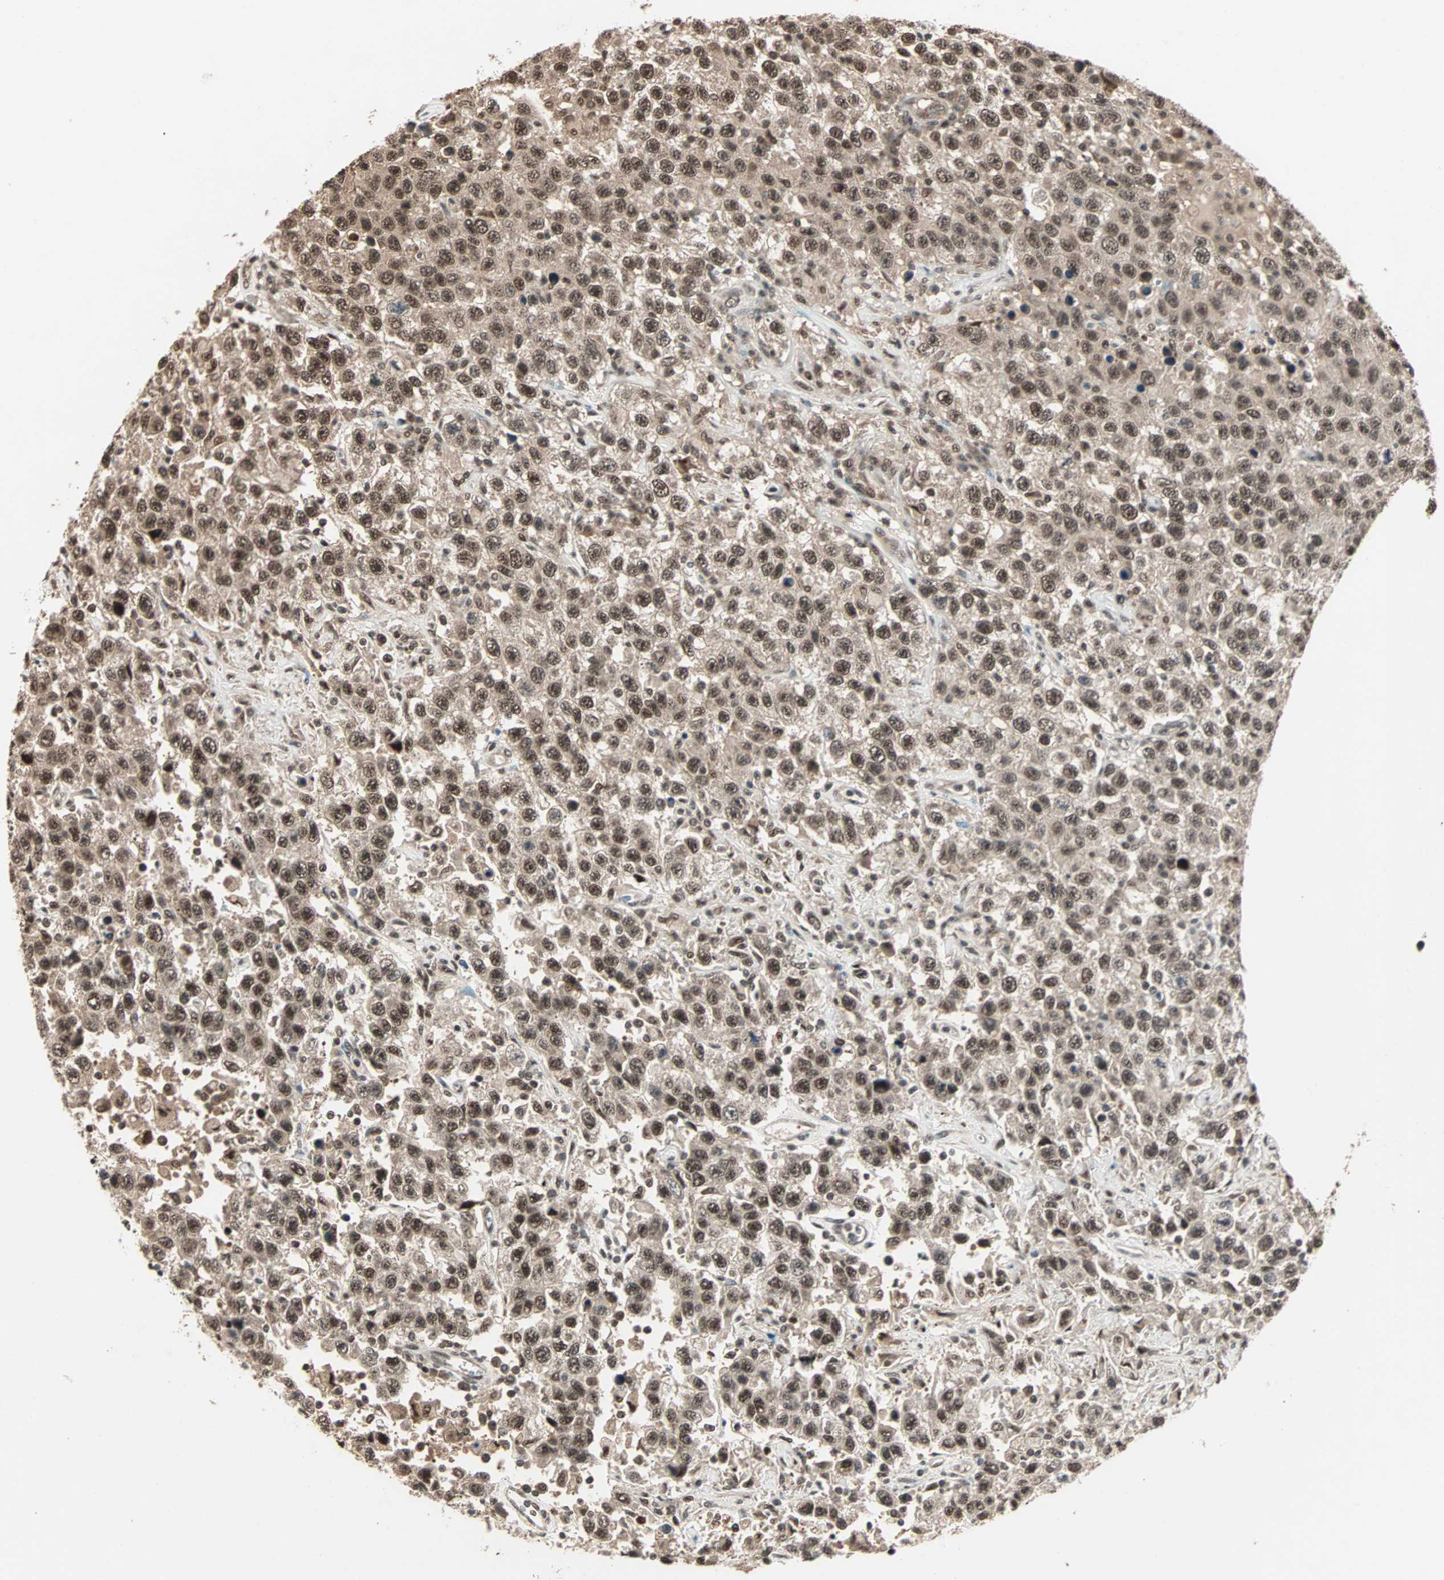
{"staining": {"intensity": "moderate", "quantity": ">75%", "location": "nuclear"}, "tissue": "testis cancer", "cell_type": "Tumor cells", "image_type": "cancer", "snomed": [{"axis": "morphology", "description": "Seminoma, NOS"}, {"axis": "topography", "description": "Testis"}], "caption": "Protein positivity by immunohistochemistry demonstrates moderate nuclear staining in approximately >75% of tumor cells in seminoma (testis).", "gene": "ZNF701", "patient": {"sex": "male", "age": 41}}